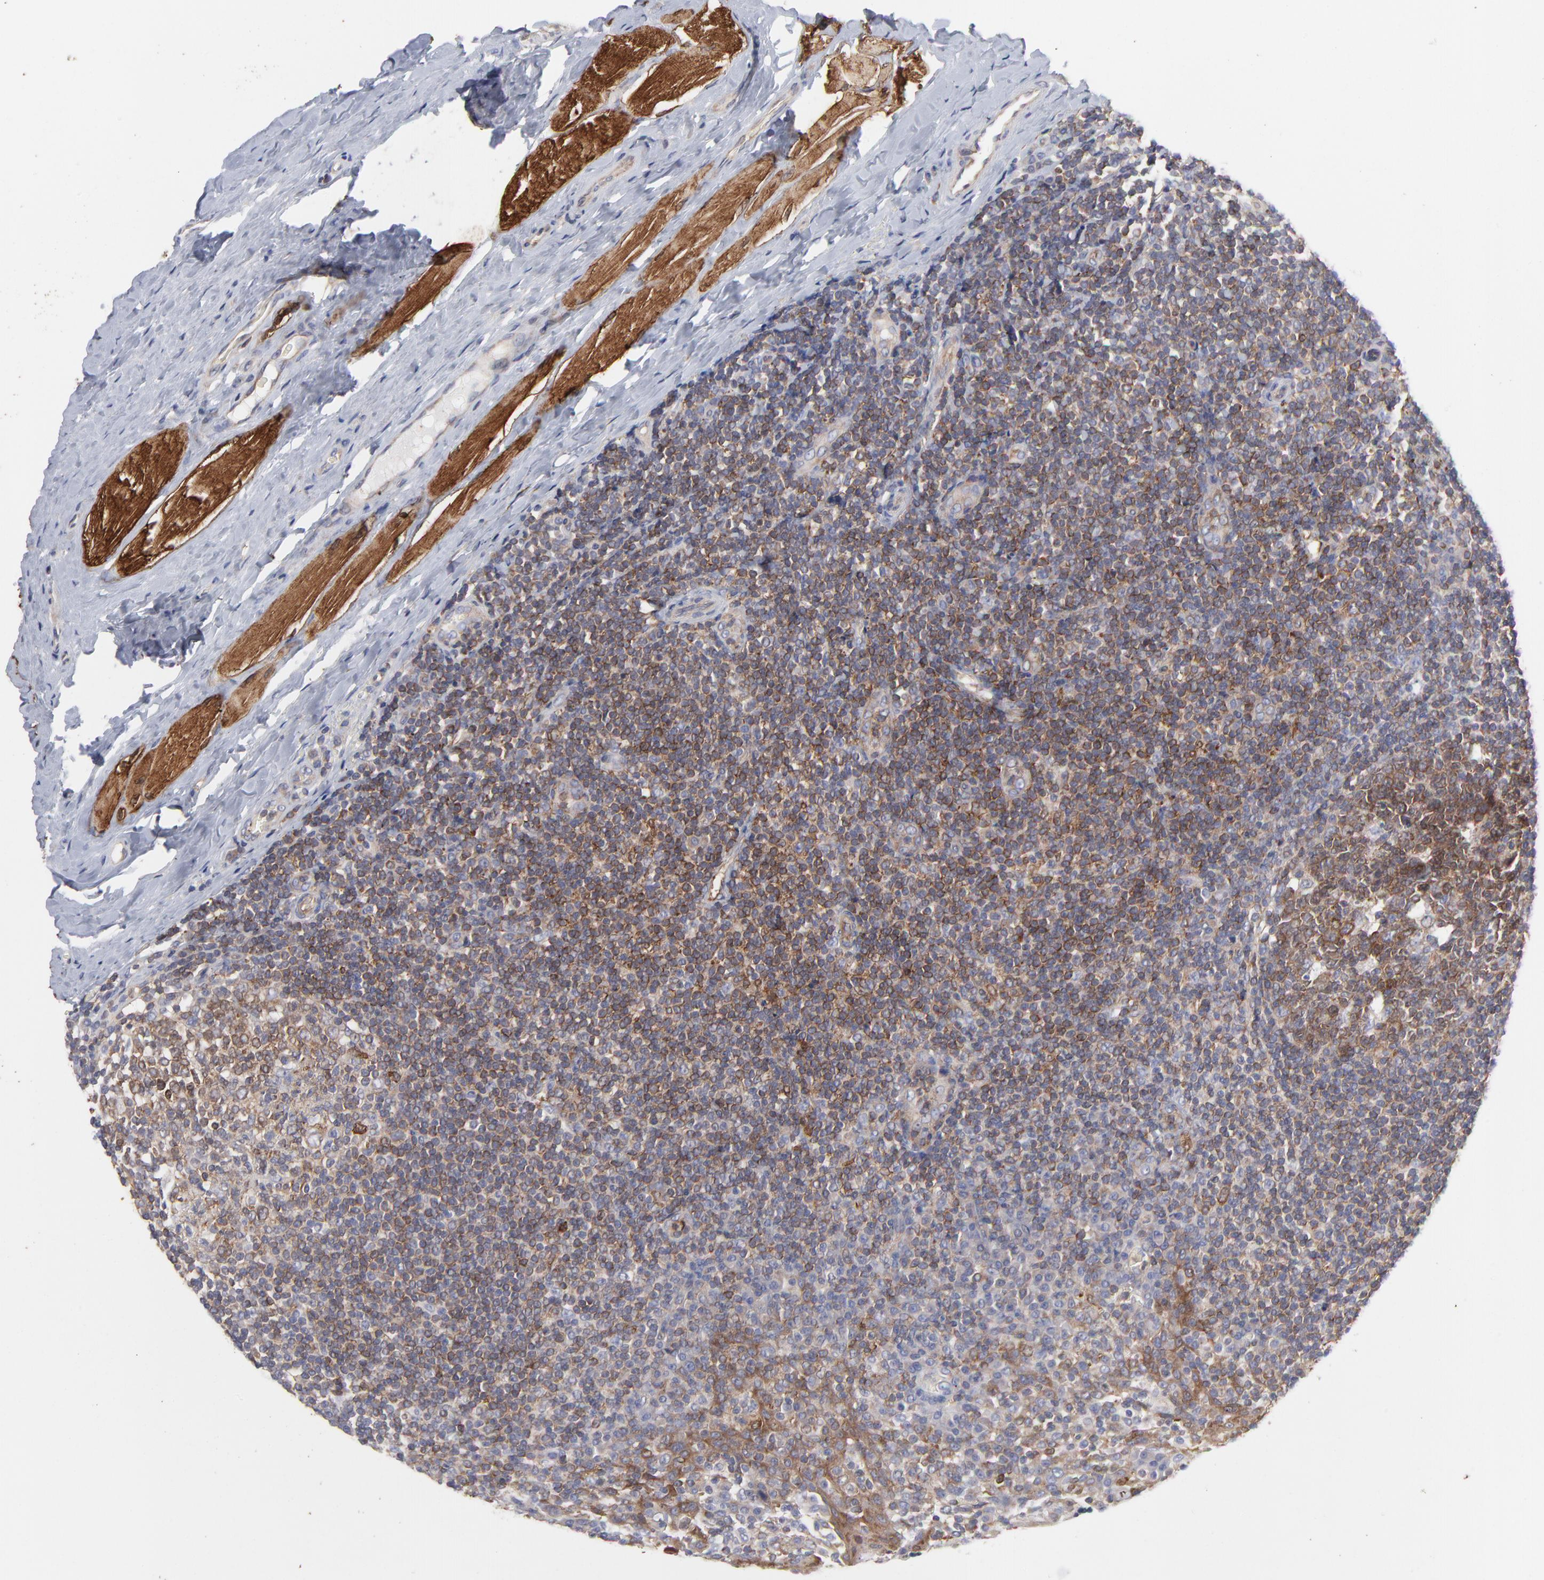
{"staining": {"intensity": "moderate", "quantity": ">75%", "location": "cytoplasmic/membranous"}, "tissue": "tonsil", "cell_type": "Germinal center cells", "image_type": "normal", "snomed": [{"axis": "morphology", "description": "Normal tissue, NOS"}, {"axis": "topography", "description": "Tonsil"}], "caption": "IHC (DAB (3,3'-diaminobenzidine)) staining of normal tonsil shows moderate cytoplasmic/membranous protein staining in approximately >75% of germinal center cells. (Stains: DAB (3,3'-diaminobenzidine) in brown, nuclei in blue, Microscopy: brightfield microscopy at high magnification).", "gene": "NFKBIA", "patient": {"sex": "male", "age": 31}}